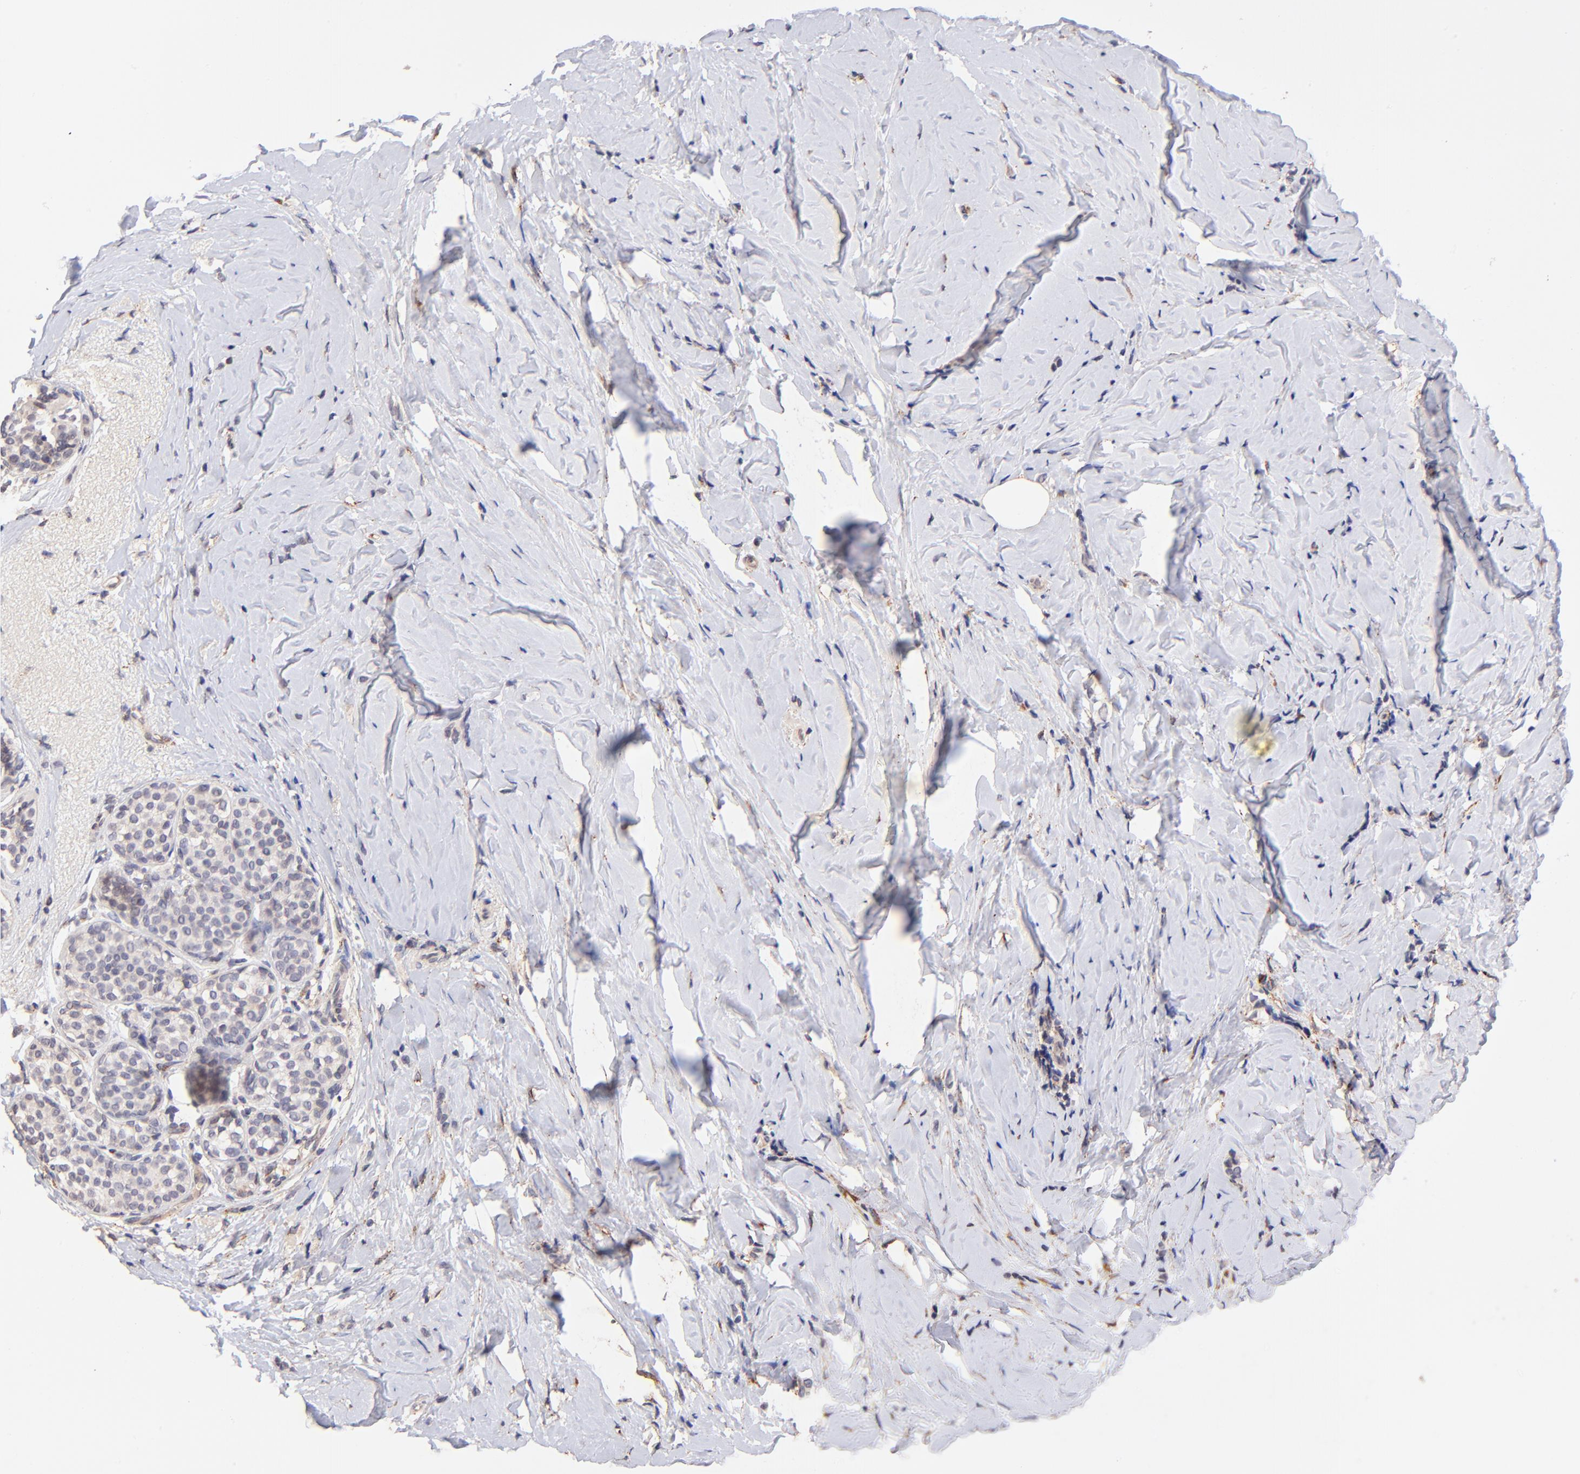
{"staining": {"intensity": "negative", "quantity": "none", "location": "none"}, "tissue": "breast cancer", "cell_type": "Tumor cells", "image_type": "cancer", "snomed": [{"axis": "morphology", "description": "Lobular carcinoma"}, {"axis": "topography", "description": "Breast"}], "caption": "This is an IHC micrograph of human breast cancer (lobular carcinoma). There is no positivity in tumor cells.", "gene": "SPARC", "patient": {"sex": "female", "age": 64}}